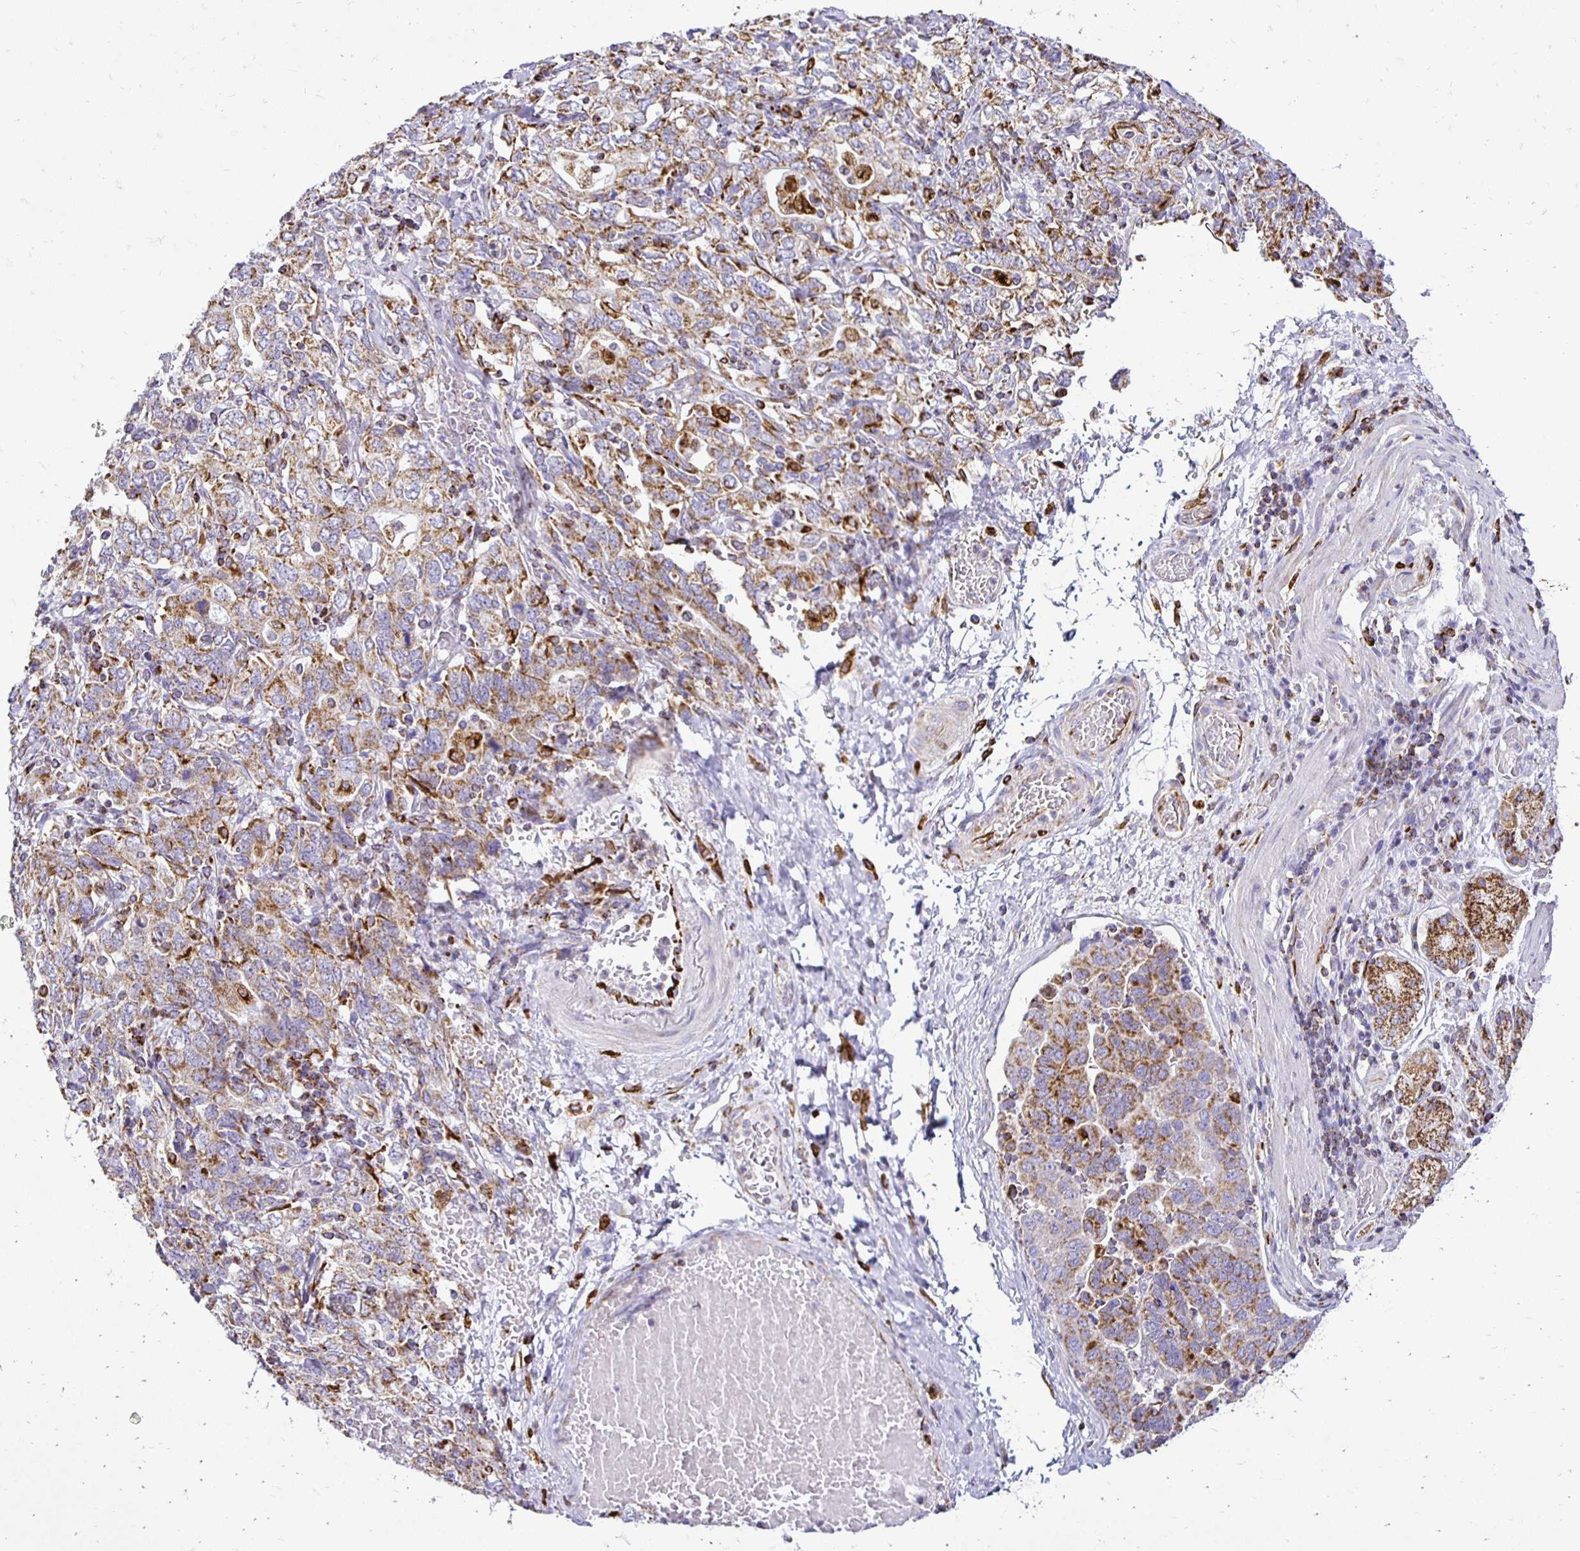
{"staining": {"intensity": "moderate", "quantity": ">75%", "location": "cytoplasmic/membranous"}, "tissue": "stomach cancer", "cell_type": "Tumor cells", "image_type": "cancer", "snomed": [{"axis": "morphology", "description": "Adenocarcinoma, NOS"}, {"axis": "topography", "description": "Stomach, upper"}, {"axis": "topography", "description": "Stomach"}], "caption": "Tumor cells exhibit medium levels of moderate cytoplasmic/membranous staining in about >75% of cells in human adenocarcinoma (stomach).", "gene": "PLAAT2", "patient": {"sex": "male", "age": 62}}